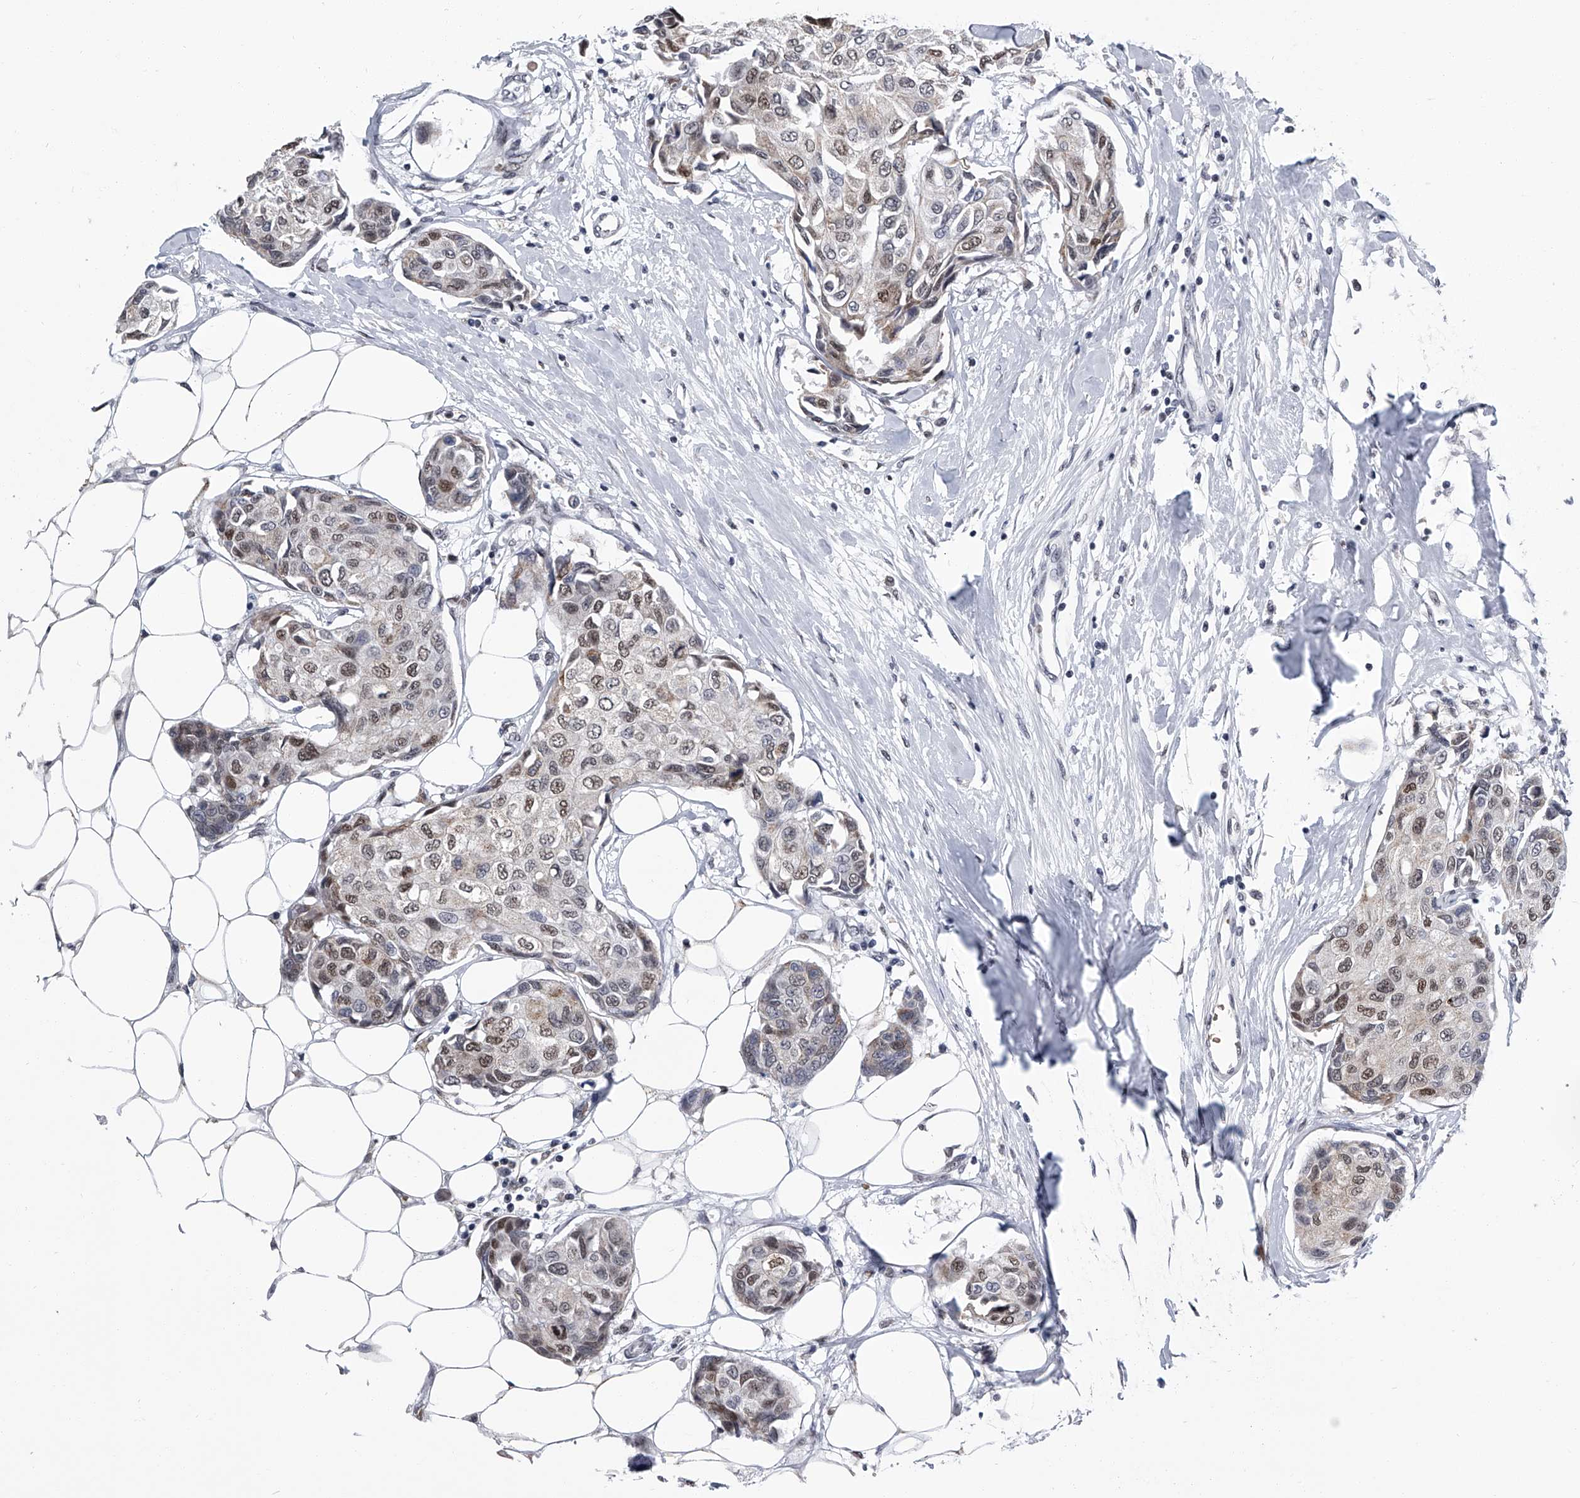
{"staining": {"intensity": "moderate", "quantity": "25%-75%", "location": "nuclear"}, "tissue": "breast cancer", "cell_type": "Tumor cells", "image_type": "cancer", "snomed": [{"axis": "morphology", "description": "Duct carcinoma"}, {"axis": "topography", "description": "Breast"}], "caption": "Breast cancer was stained to show a protein in brown. There is medium levels of moderate nuclear positivity in about 25%-75% of tumor cells. (IHC, brightfield microscopy, high magnification).", "gene": "SIM2", "patient": {"sex": "female", "age": 80}}